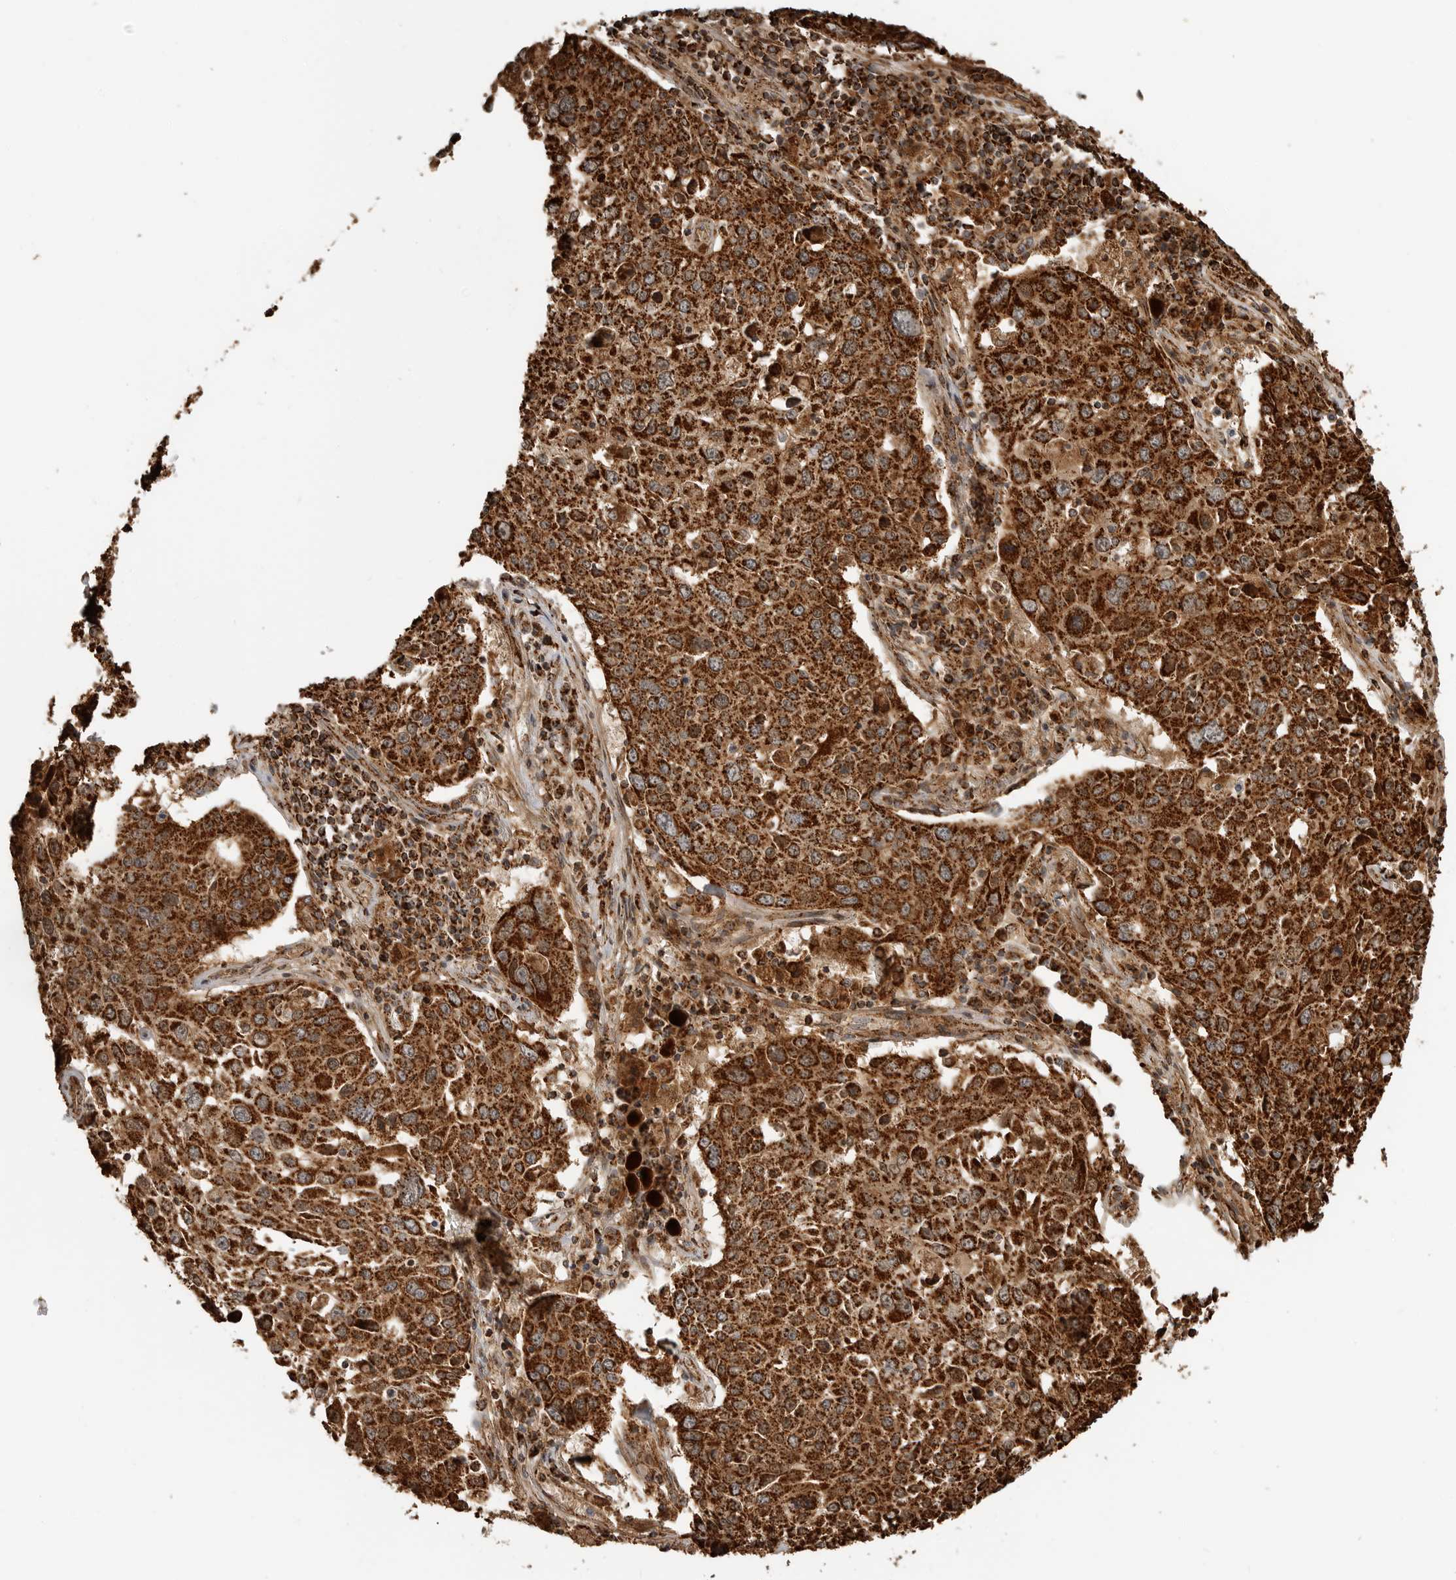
{"staining": {"intensity": "strong", "quantity": ">75%", "location": "cytoplasmic/membranous"}, "tissue": "lung cancer", "cell_type": "Tumor cells", "image_type": "cancer", "snomed": [{"axis": "morphology", "description": "Squamous cell carcinoma, NOS"}, {"axis": "topography", "description": "Lung"}], "caption": "About >75% of tumor cells in human lung cancer reveal strong cytoplasmic/membranous protein staining as visualized by brown immunohistochemical staining.", "gene": "BMP2K", "patient": {"sex": "male", "age": 65}}